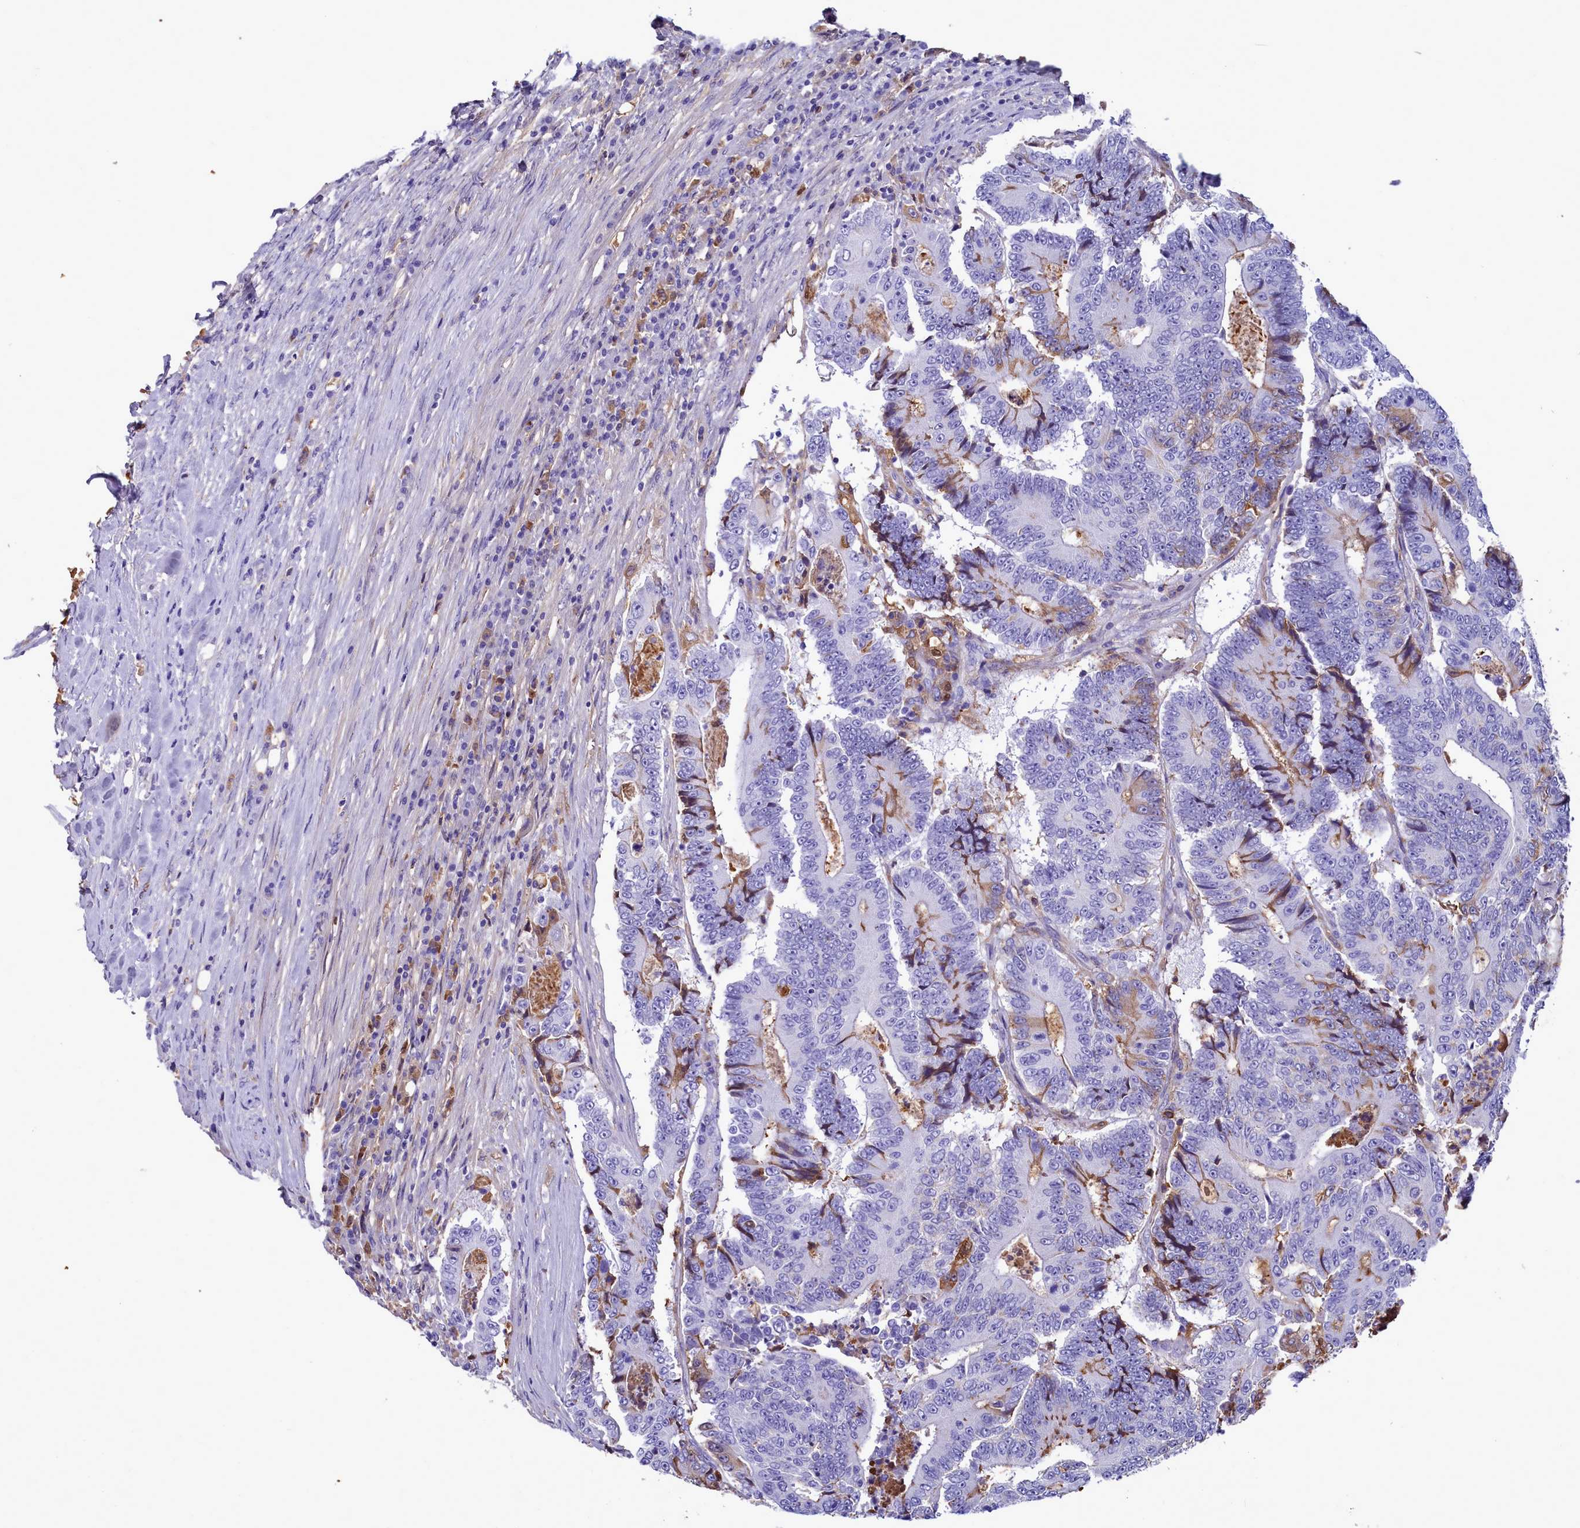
{"staining": {"intensity": "negative", "quantity": "none", "location": "none"}, "tissue": "colorectal cancer", "cell_type": "Tumor cells", "image_type": "cancer", "snomed": [{"axis": "morphology", "description": "Adenocarcinoma, NOS"}, {"axis": "topography", "description": "Colon"}], "caption": "This is a micrograph of IHC staining of adenocarcinoma (colorectal), which shows no expression in tumor cells.", "gene": "H1-7", "patient": {"sex": "male", "age": 83}}